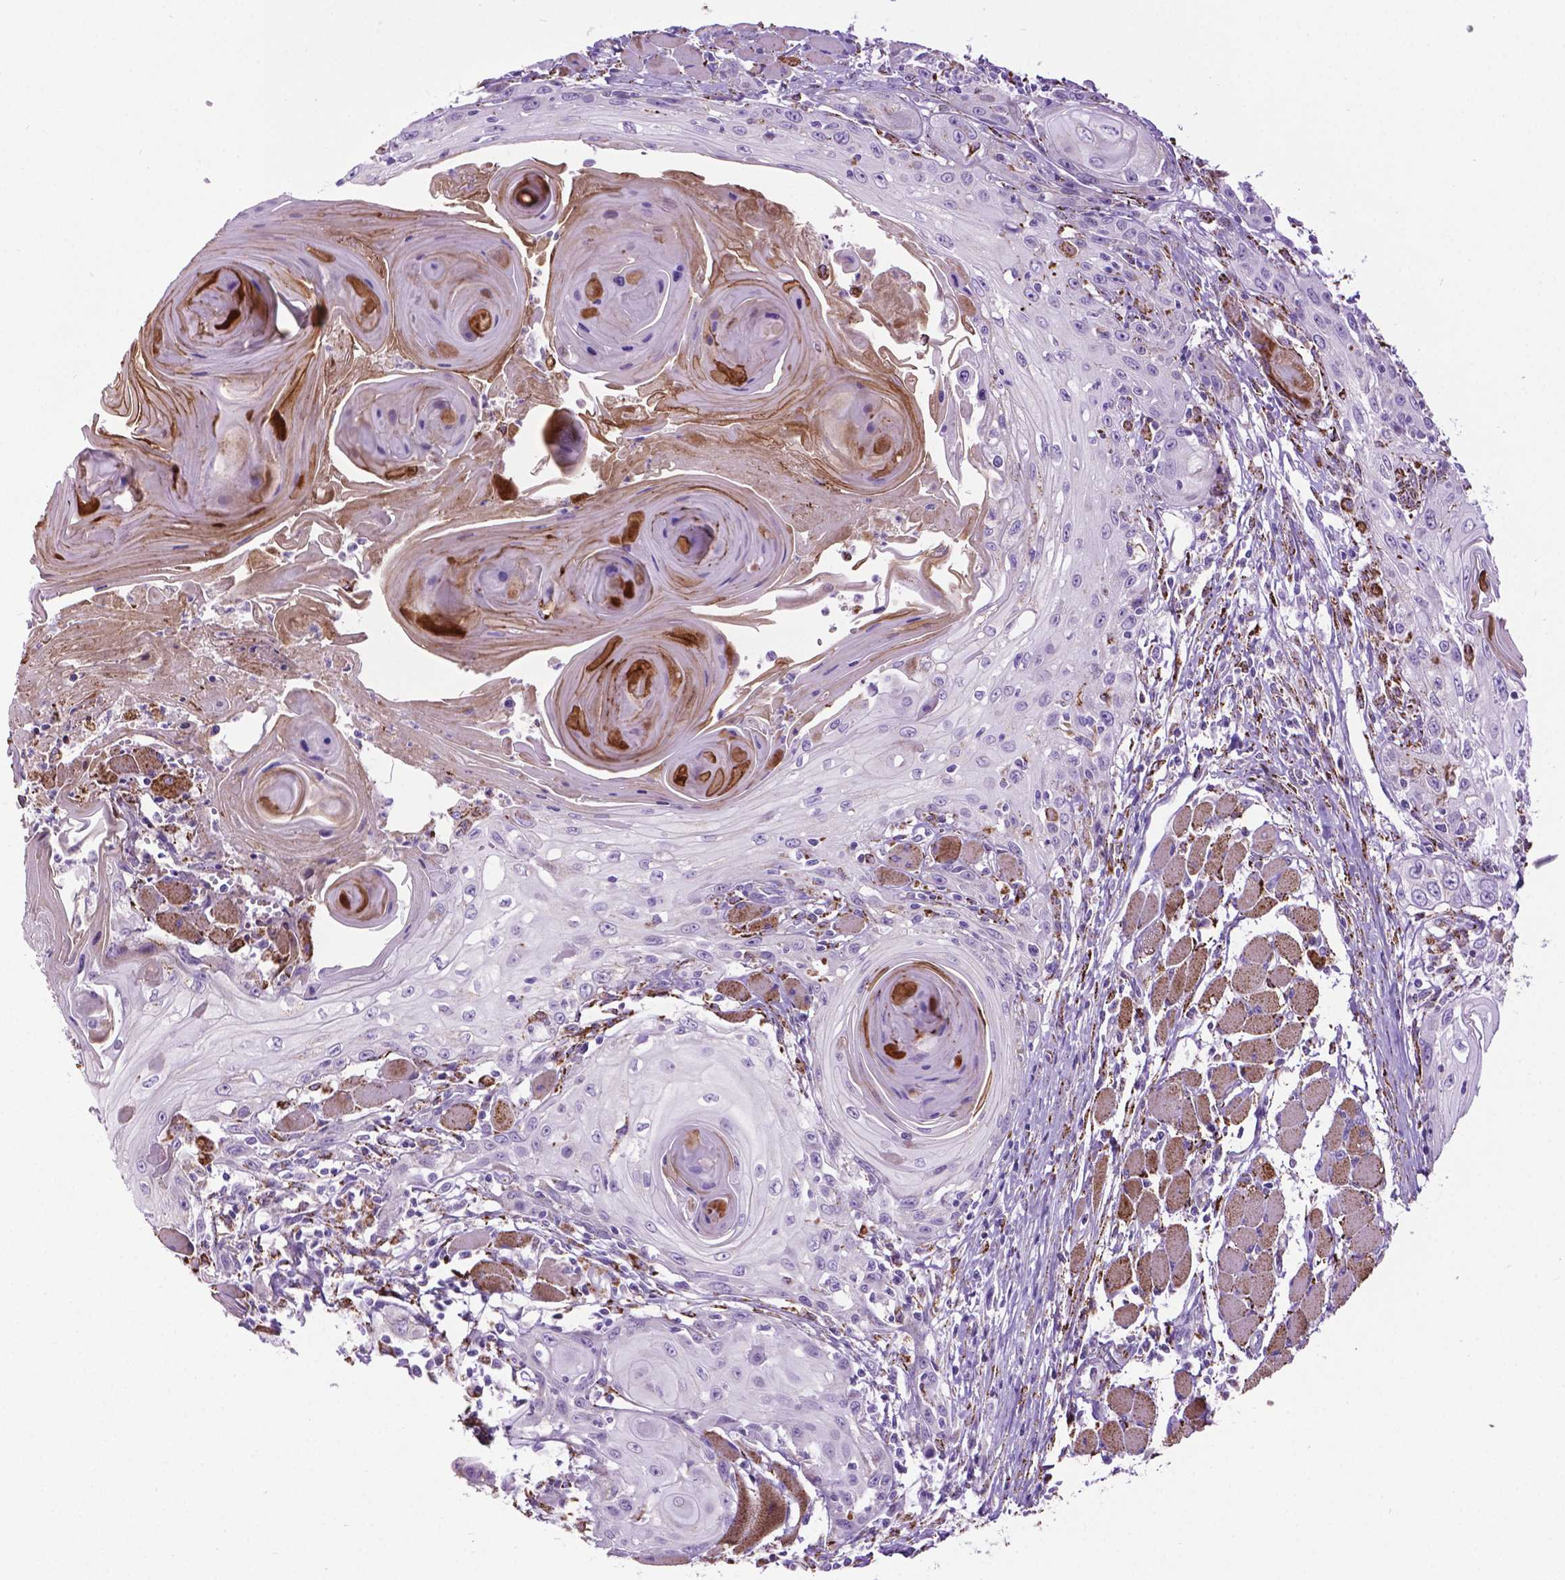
{"staining": {"intensity": "negative", "quantity": "none", "location": "none"}, "tissue": "head and neck cancer", "cell_type": "Tumor cells", "image_type": "cancer", "snomed": [{"axis": "morphology", "description": "Squamous cell carcinoma, NOS"}, {"axis": "topography", "description": "Head-Neck"}], "caption": "Tumor cells show no significant protein expression in head and neck cancer.", "gene": "TMEM132E", "patient": {"sex": "female", "age": 80}}